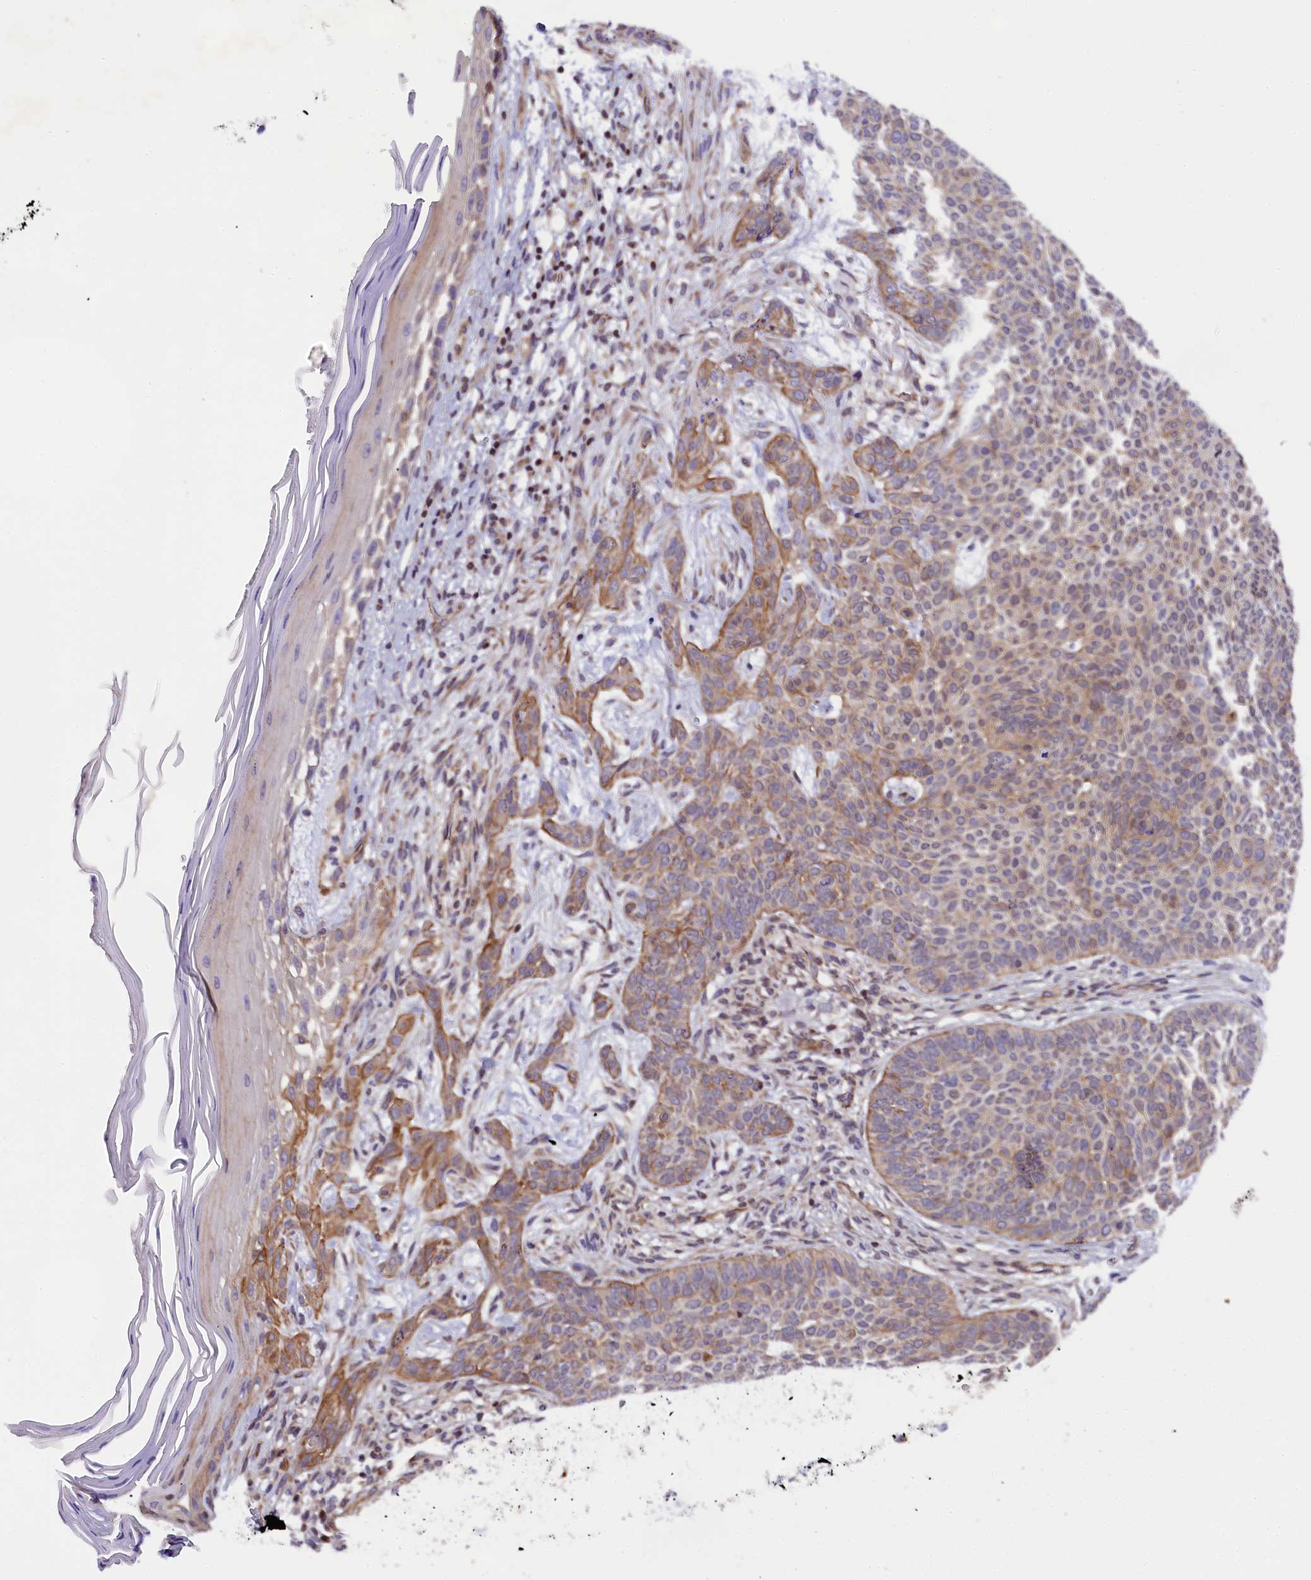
{"staining": {"intensity": "moderate", "quantity": "<25%", "location": "cytoplasmic/membranous"}, "tissue": "skin cancer", "cell_type": "Tumor cells", "image_type": "cancer", "snomed": [{"axis": "morphology", "description": "Basal cell carcinoma"}, {"axis": "topography", "description": "Skin"}], "caption": "Human skin basal cell carcinoma stained with a brown dye reveals moderate cytoplasmic/membranous positive positivity in approximately <25% of tumor cells.", "gene": "SP4", "patient": {"sex": "male", "age": 85}}